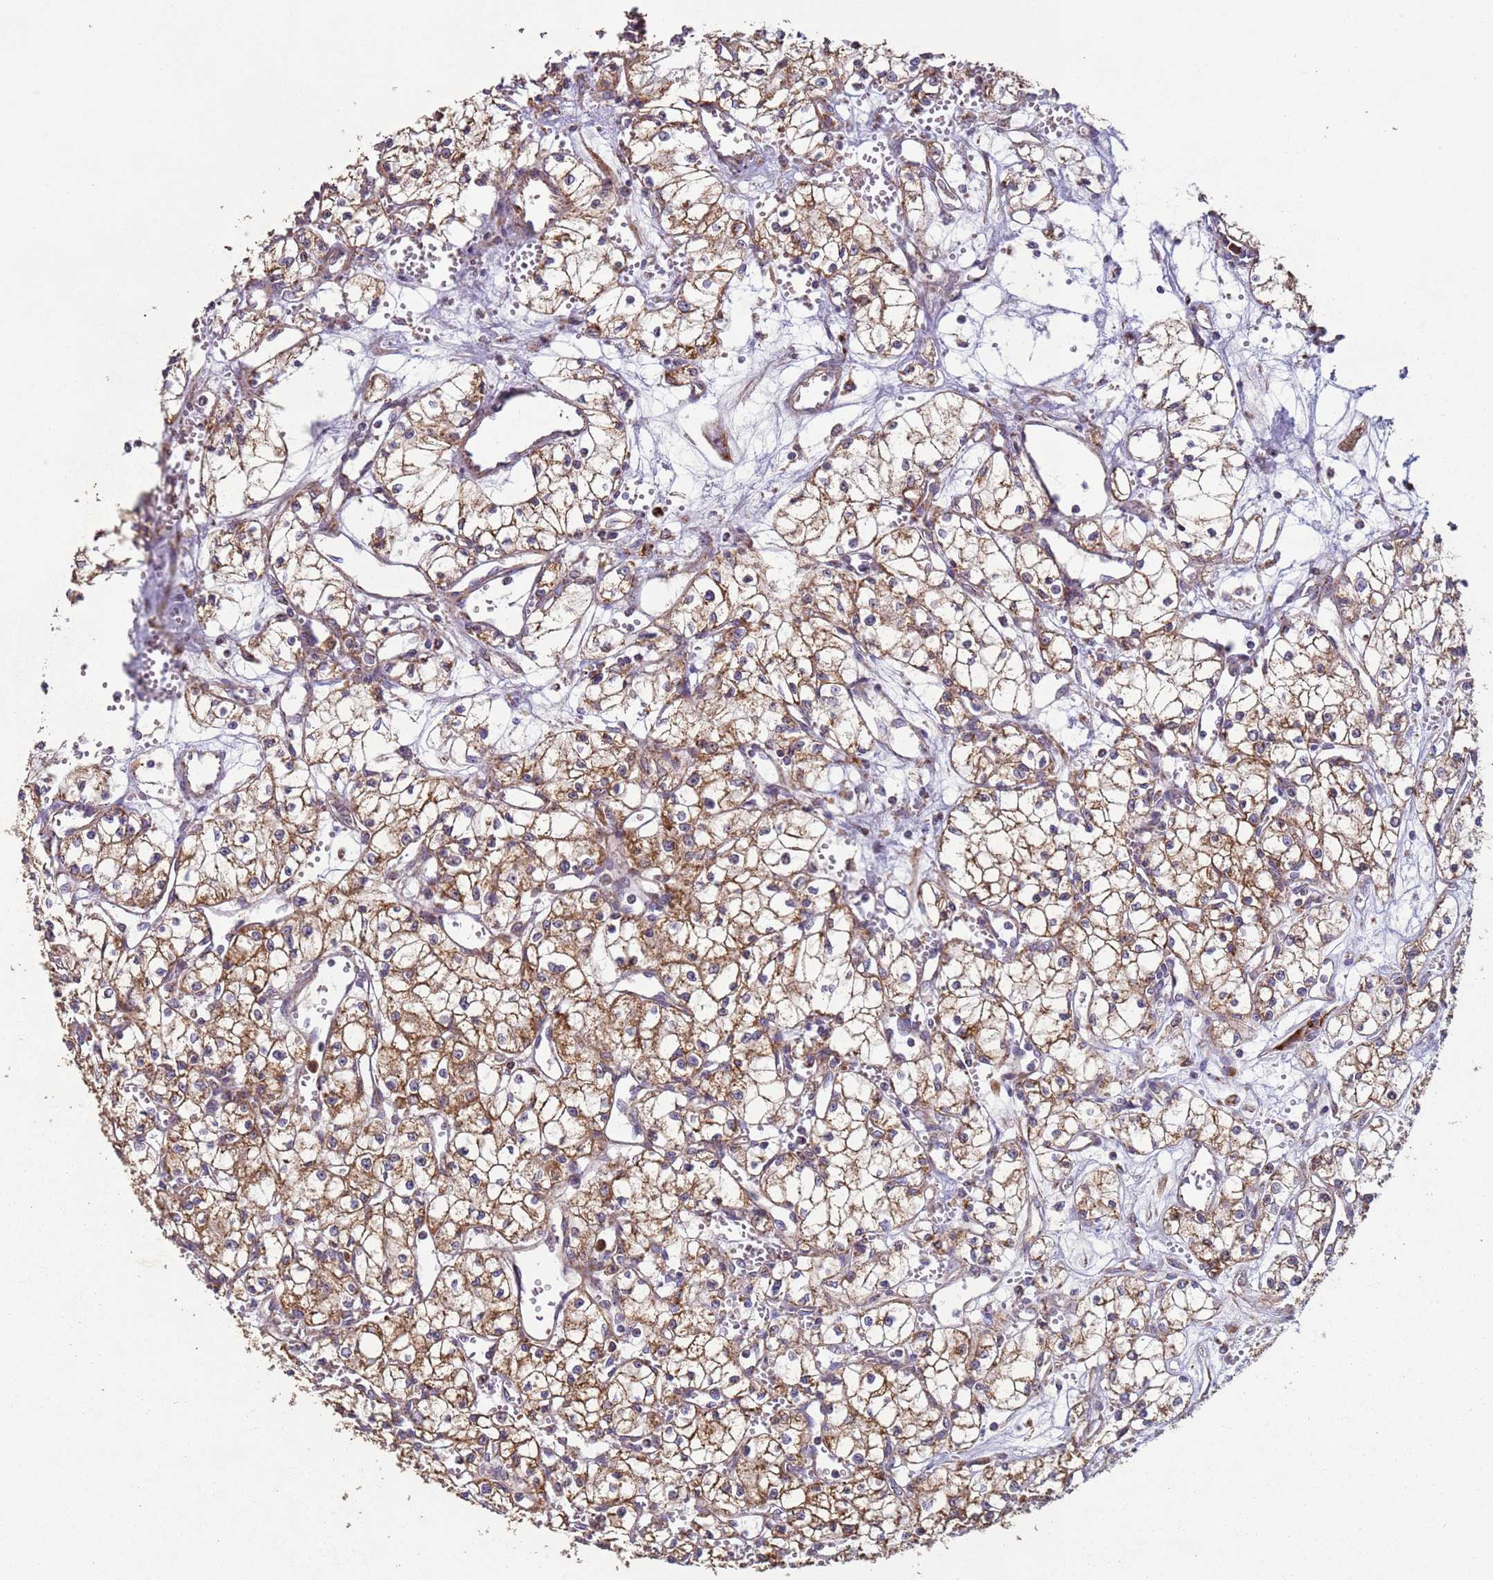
{"staining": {"intensity": "moderate", "quantity": ">75%", "location": "cytoplasmic/membranous"}, "tissue": "renal cancer", "cell_type": "Tumor cells", "image_type": "cancer", "snomed": [{"axis": "morphology", "description": "Adenocarcinoma, NOS"}, {"axis": "topography", "description": "Kidney"}], "caption": "Tumor cells exhibit medium levels of moderate cytoplasmic/membranous positivity in about >75% of cells in human adenocarcinoma (renal).", "gene": "FBXO33", "patient": {"sex": "male", "age": 59}}